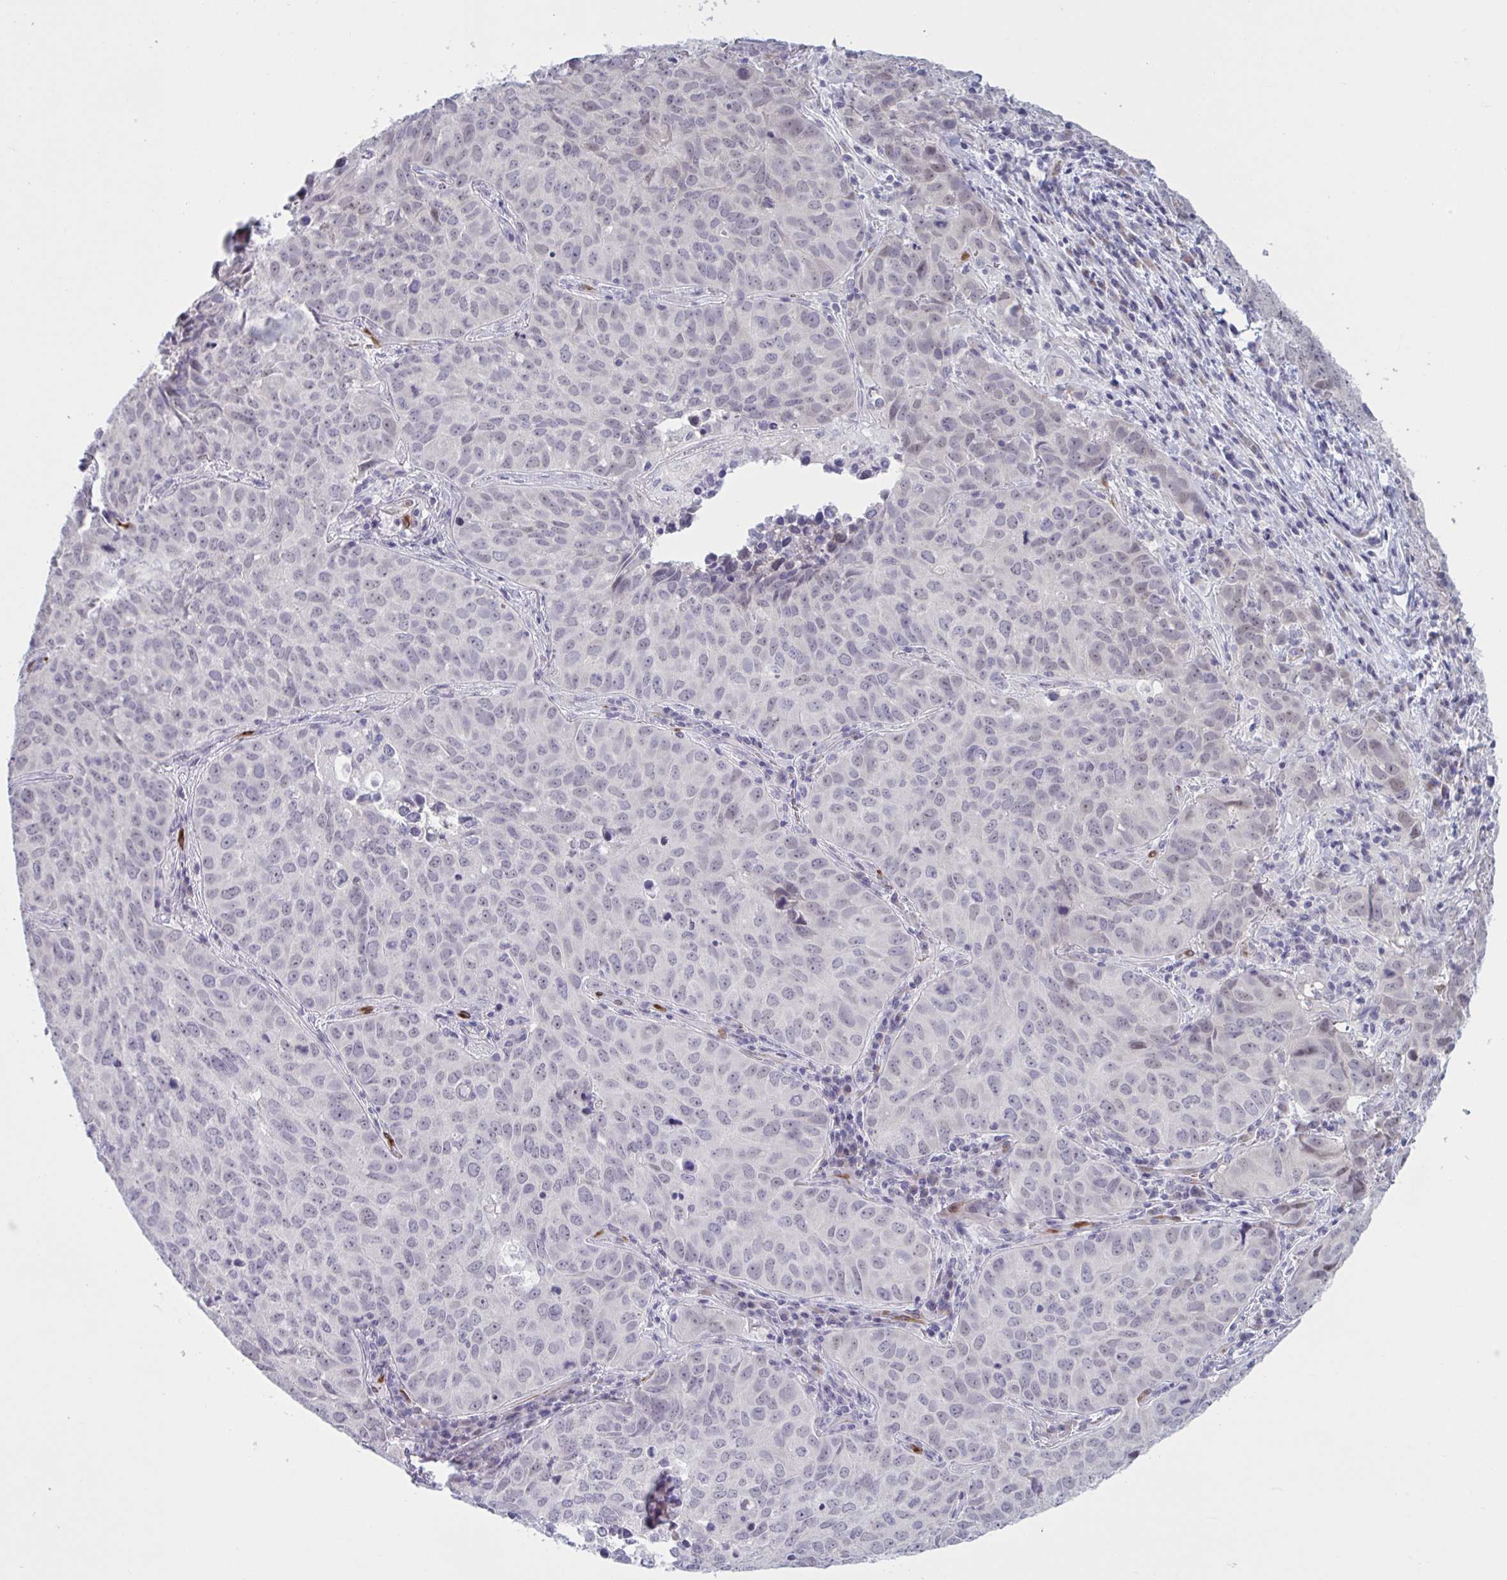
{"staining": {"intensity": "negative", "quantity": "none", "location": "none"}, "tissue": "lung cancer", "cell_type": "Tumor cells", "image_type": "cancer", "snomed": [{"axis": "morphology", "description": "Adenocarcinoma, NOS"}, {"axis": "topography", "description": "Lung"}], "caption": "DAB (3,3'-diaminobenzidine) immunohistochemical staining of lung adenocarcinoma reveals no significant positivity in tumor cells.", "gene": "HSD11B2", "patient": {"sex": "female", "age": 50}}